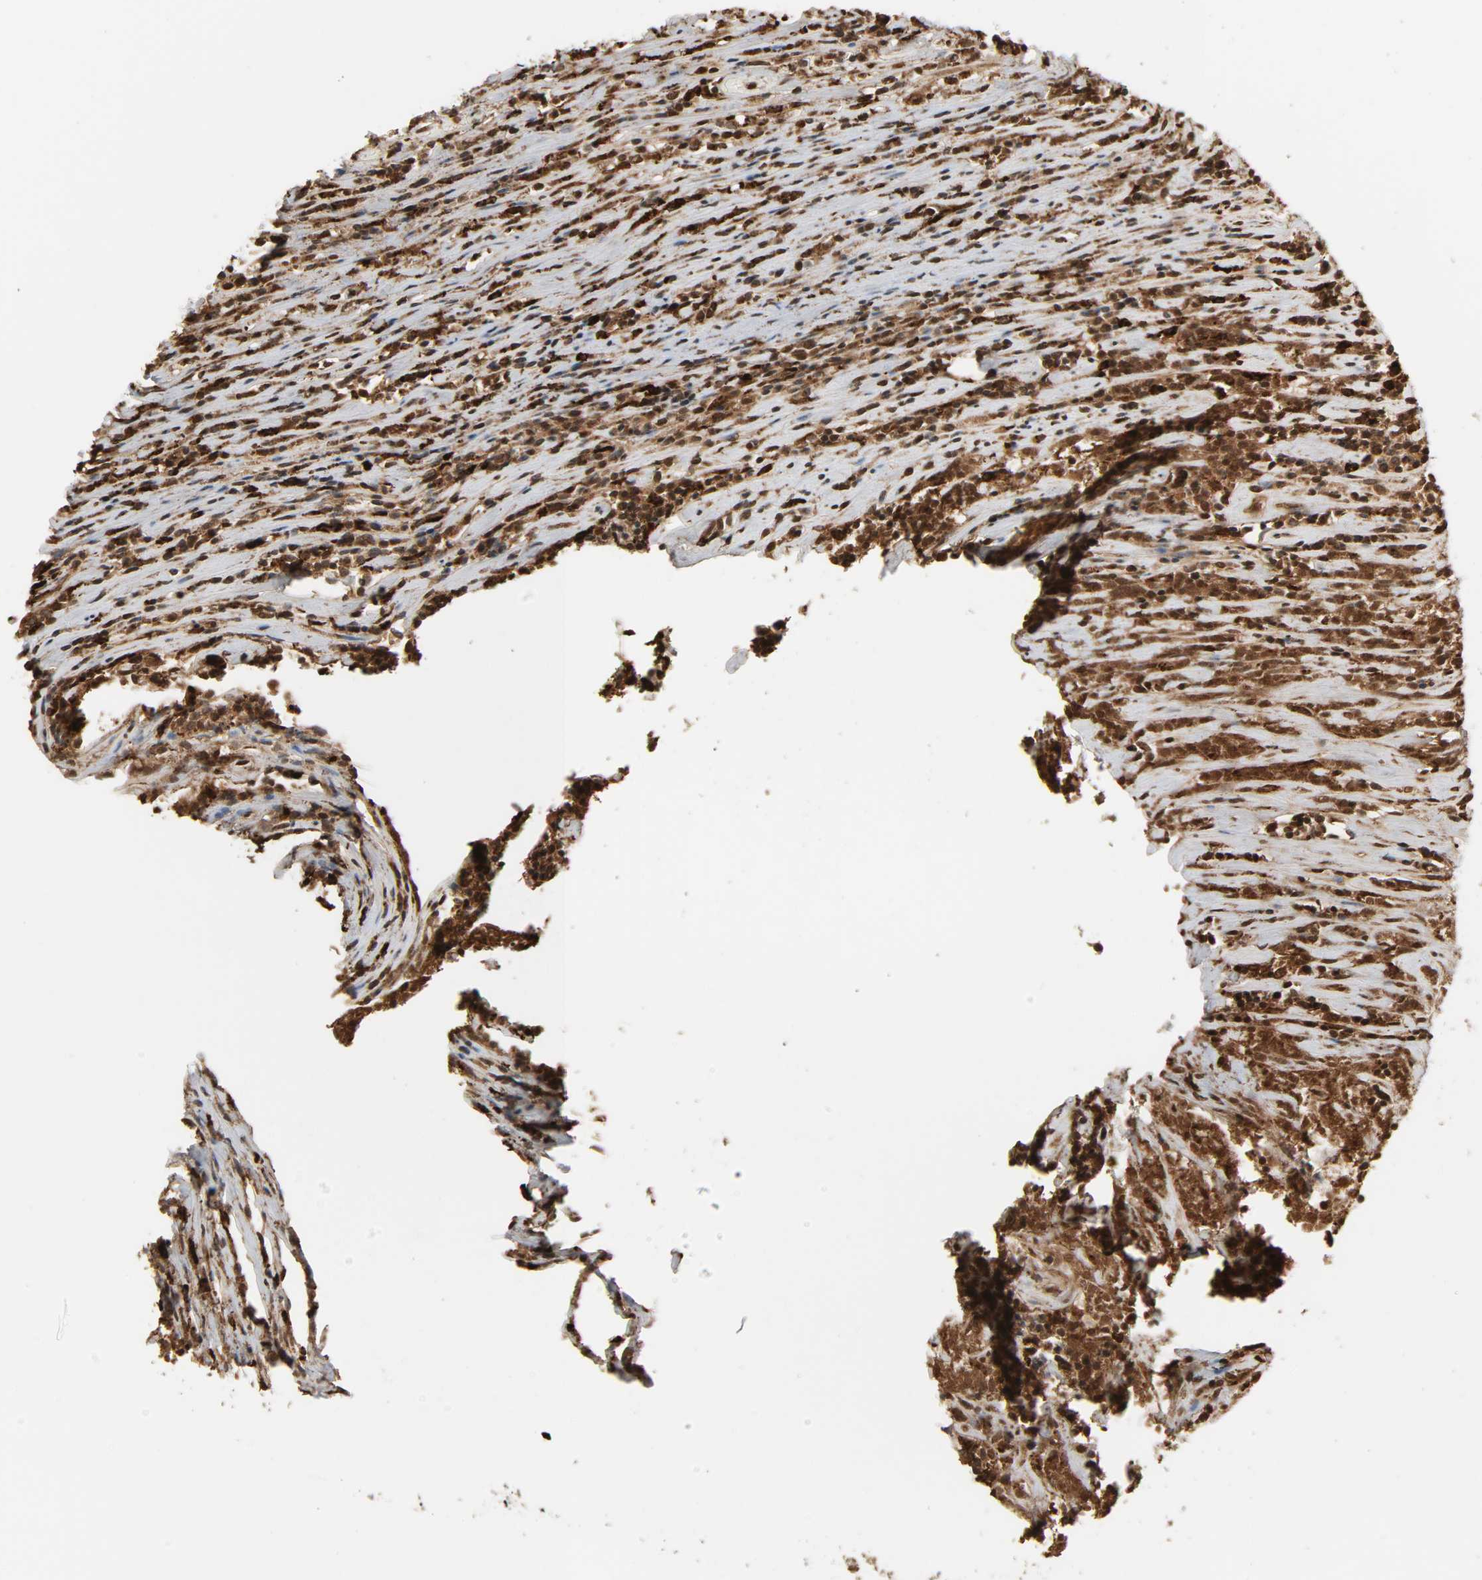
{"staining": {"intensity": "strong", "quantity": ">75%", "location": "cytoplasmic/membranous"}, "tissue": "lymphoma", "cell_type": "Tumor cells", "image_type": "cancer", "snomed": [{"axis": "morphology", "description": "Malignant lymphoma, non-Hodgkin's type, High grade"}, {"axis": "topography", "description": "Lymph node"}], "caption": "A micrograph of human high-grade malignant lymphoma, non-Hodgkin's type stained for a protein reveals strong cytoplasmic/membranous brown staining in tumor cells.", "gene": "PSAP", "patient": {"sex": "female", "age": 73}}